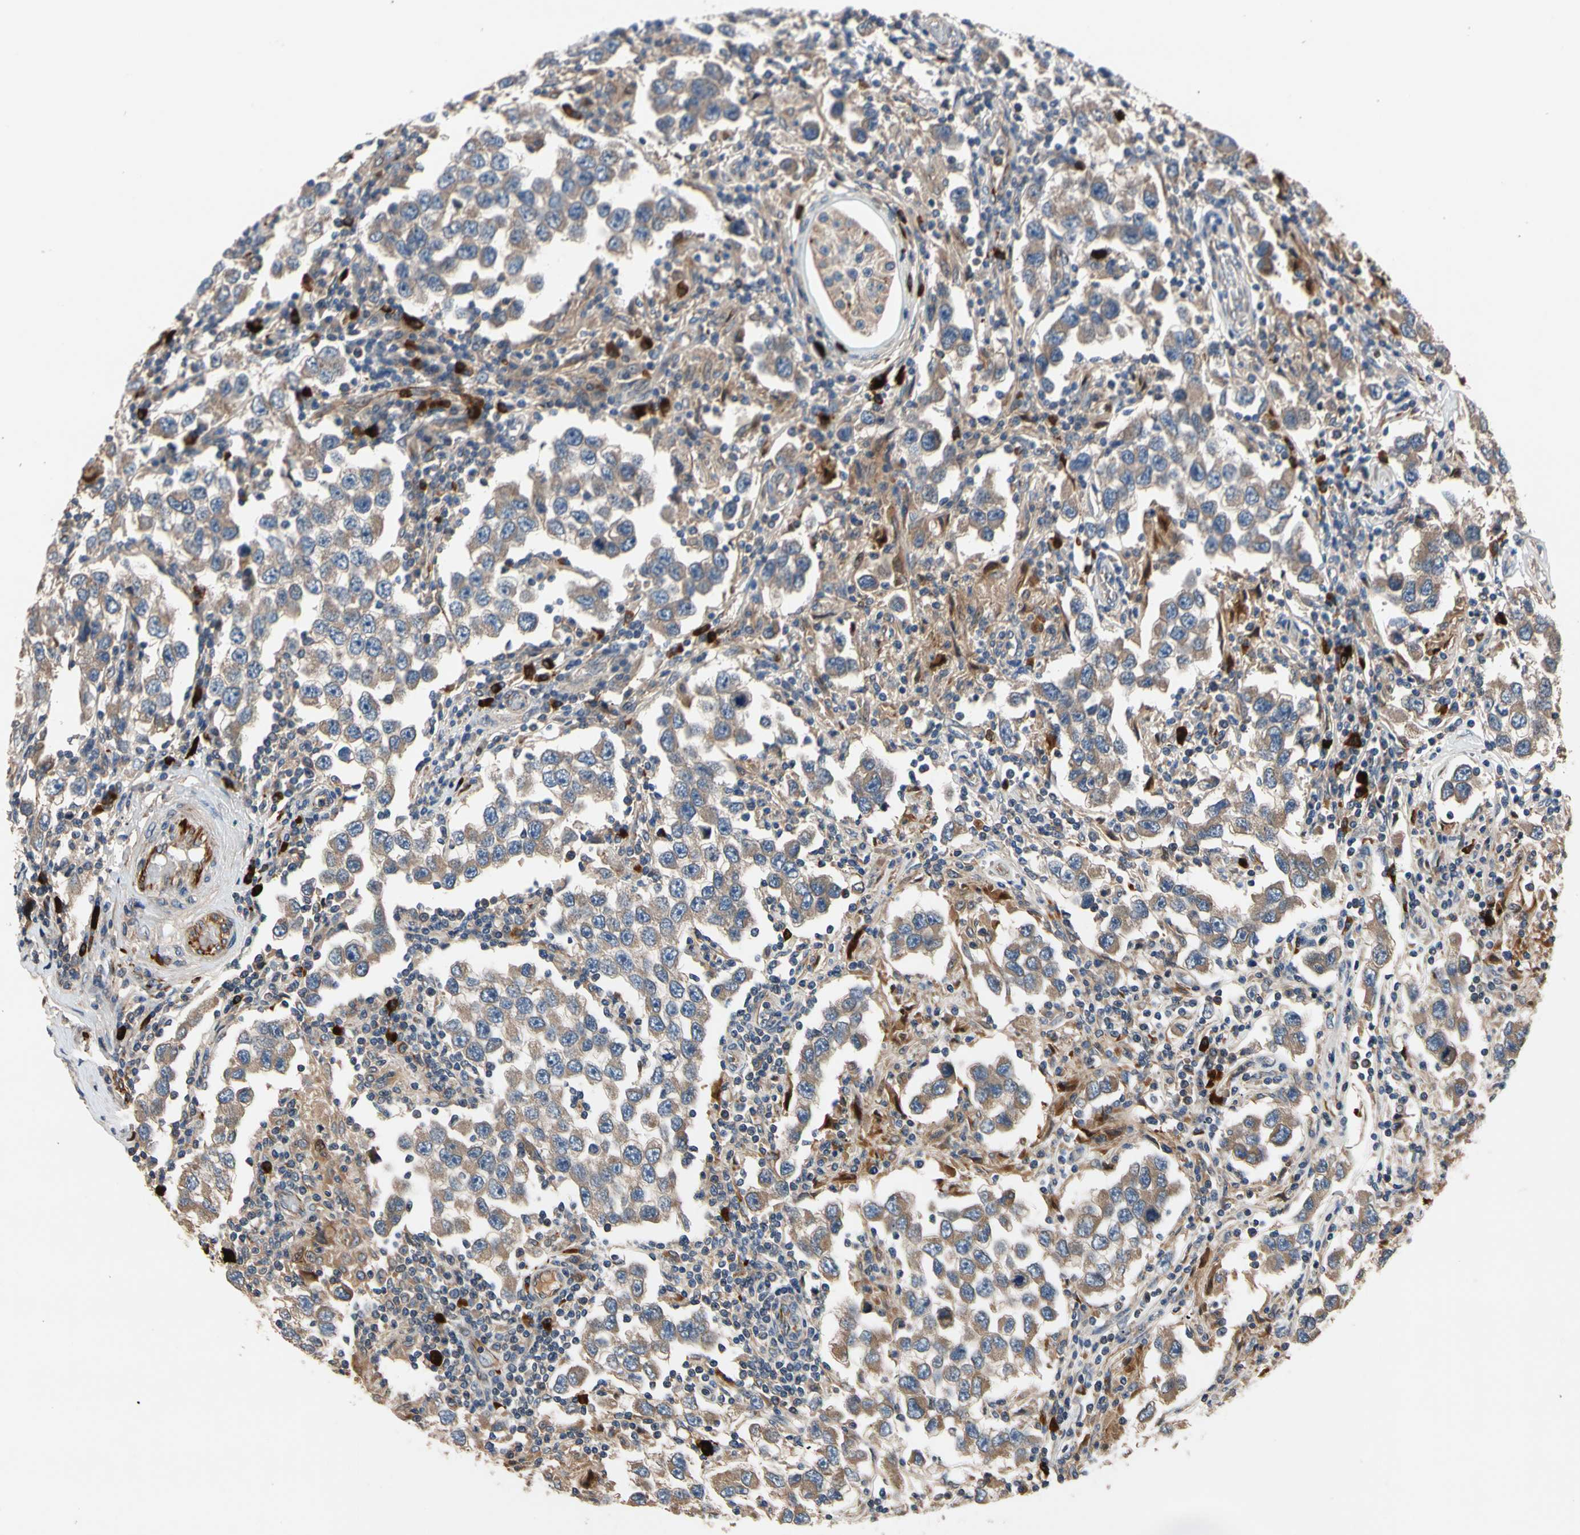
{"staining": {"intensity": "moderate", "quantity": ">75%", "location": "cytoplasmic/membranous"}, "tissue": "testis cancer", "cell_type": "Tumor cells", "image_type": "cancer", "snomed": [{"axis": "morphology", "description": "Carcinoma, Embryonal, NOS"}, {"axis": "topography", "description": "Testis"}], "caption": "Immunohistochemical staining of human testis cancer (embryonal carcinoma) shows medium levels of moderate cytoplasmic/membranous expression in approximately >75% of tumor cells.", "gene": "FGD6", "patient": {"sex": "male", "age": 21}}